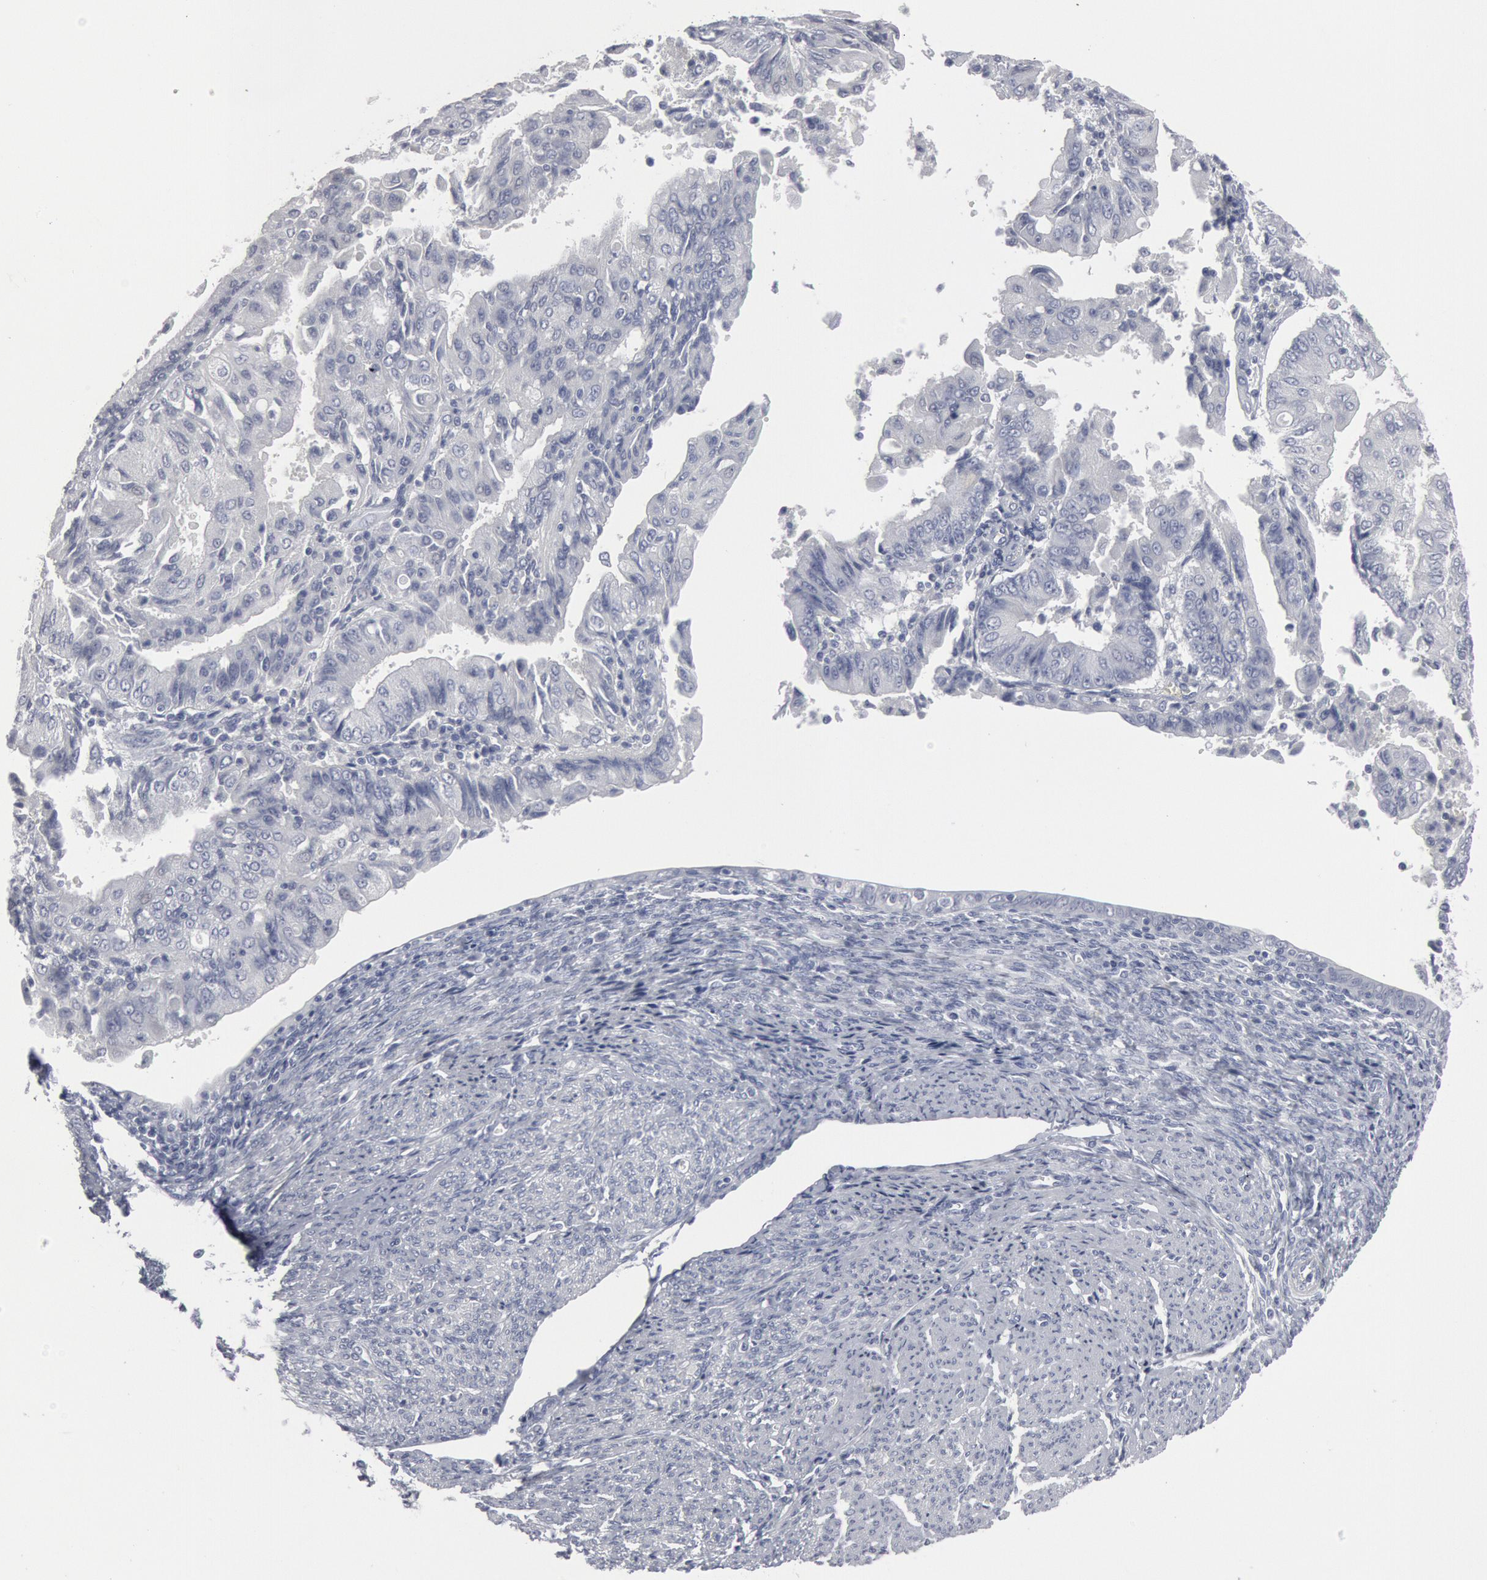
{"staining": {"intensity": "negative", "quantity": "none", "location": "none"}, "tissue": "endometrial cancer", "cell_type": "Tumor cells", "image_type": "cancer", "snomed": [{"axis": "morphology", "description": "Adenocarcinoma, NOS"}, {"axis": "topography", "description": "Endometrium"}], "caption": "The histopathology image shows no staining of tumor cells in endometrial cancer (adenocarcinoma).", "gene": "DMC1", "patient": {"sex": "female", "age": 75}}